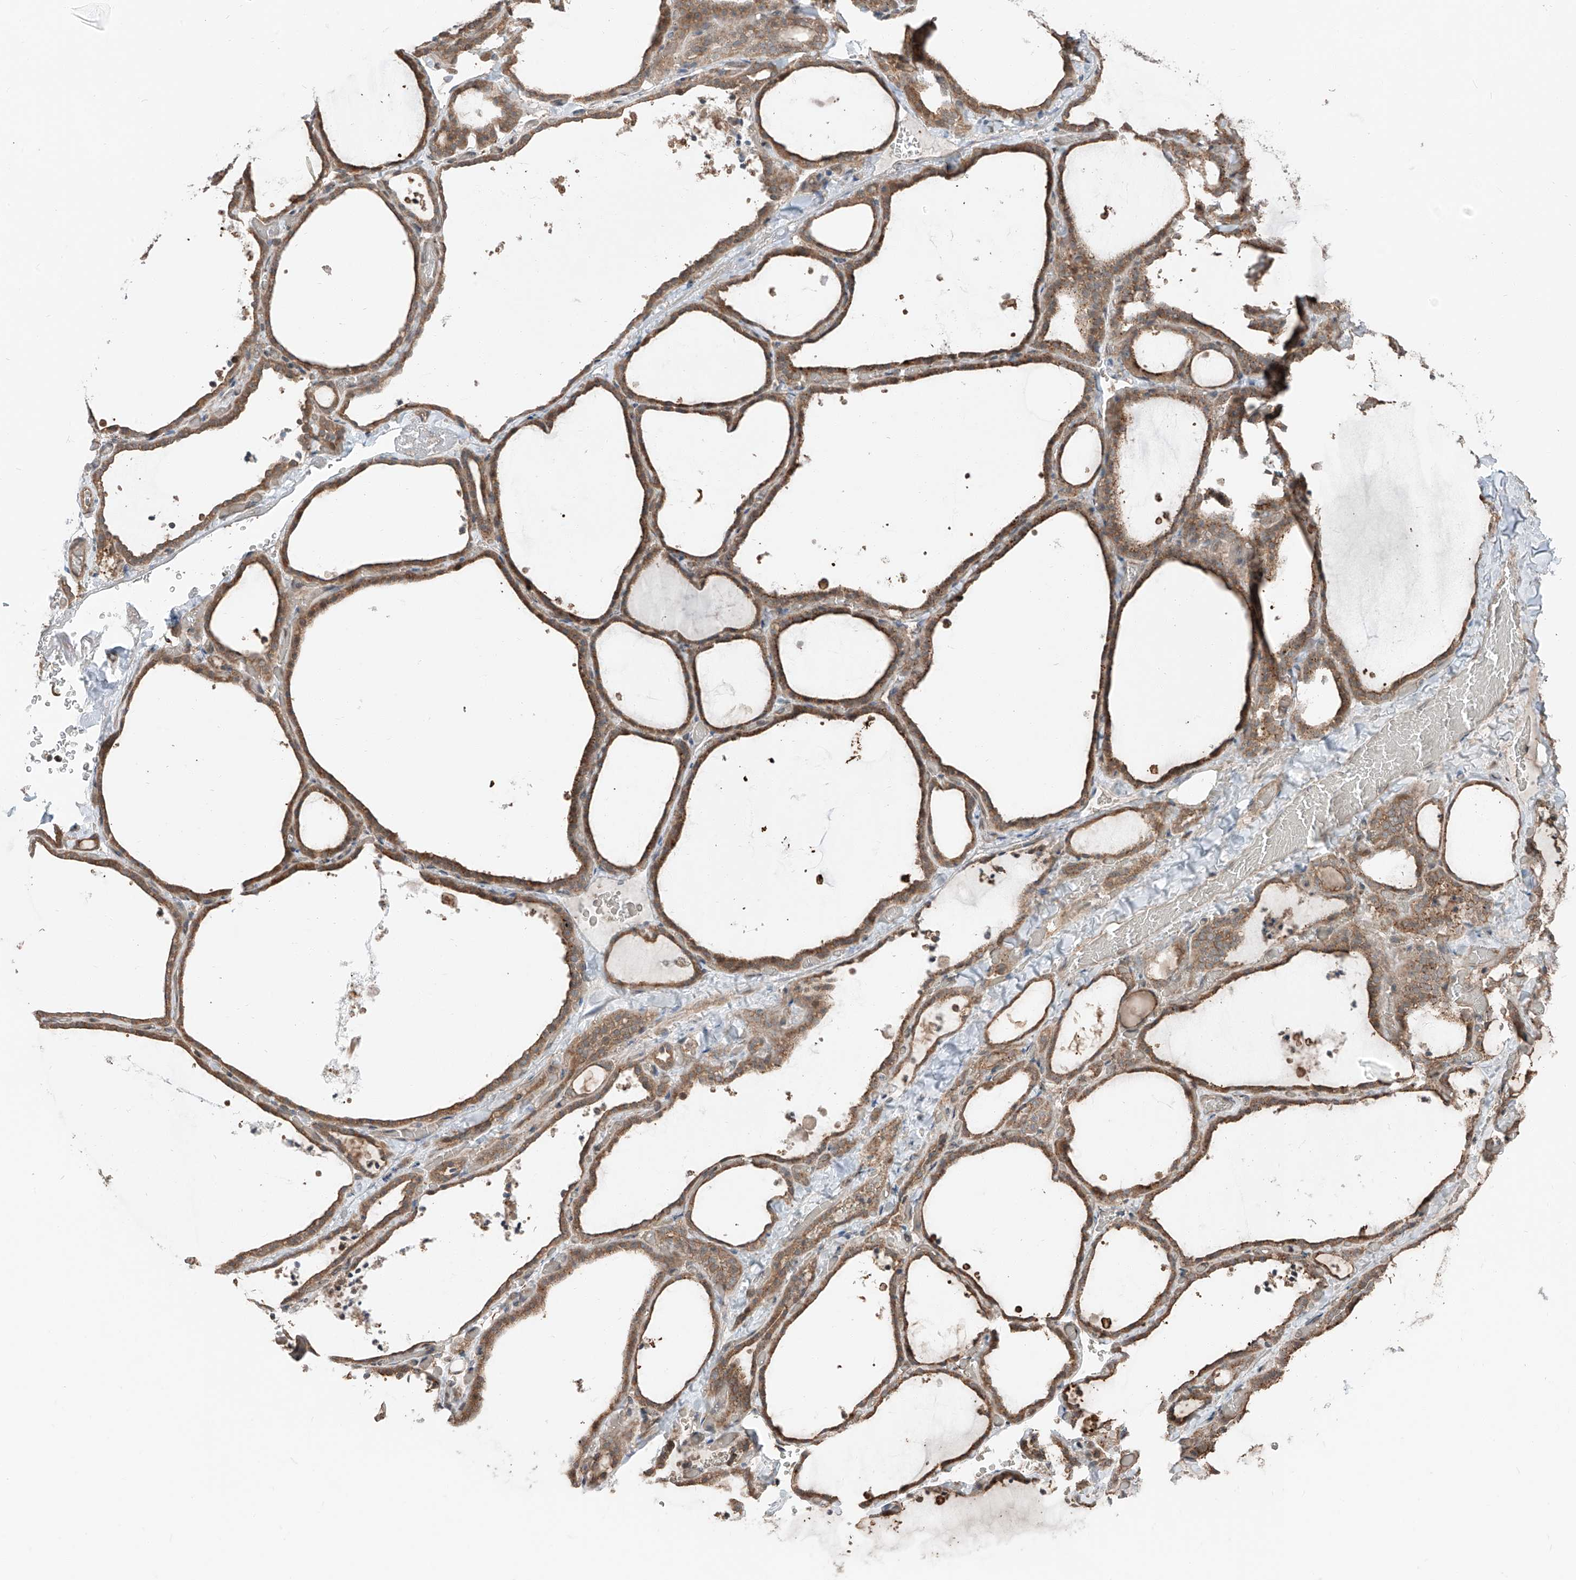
{"staining": {"intensity": "moderate", "quantity": ">75%", "location": "cytoplasmic/membranous"}, "tissue": "thyroid gland", "cell_type": "Glandular cells", "image_type": "normal", "snomed": [{"axis": "morphology", "description": "Normal tissue, NOS"}, {"axis": "topography", "description": "Thyroid gland"}], "caption": "An image showing moderate cytoplasmic/membranous expression in about >75% of glandular cells in unremarkable thyroid gland, as visualized by brown immunohistochemical staining.", "gene": "CEP162", "patient": {"sex": "female", "age": 22}}